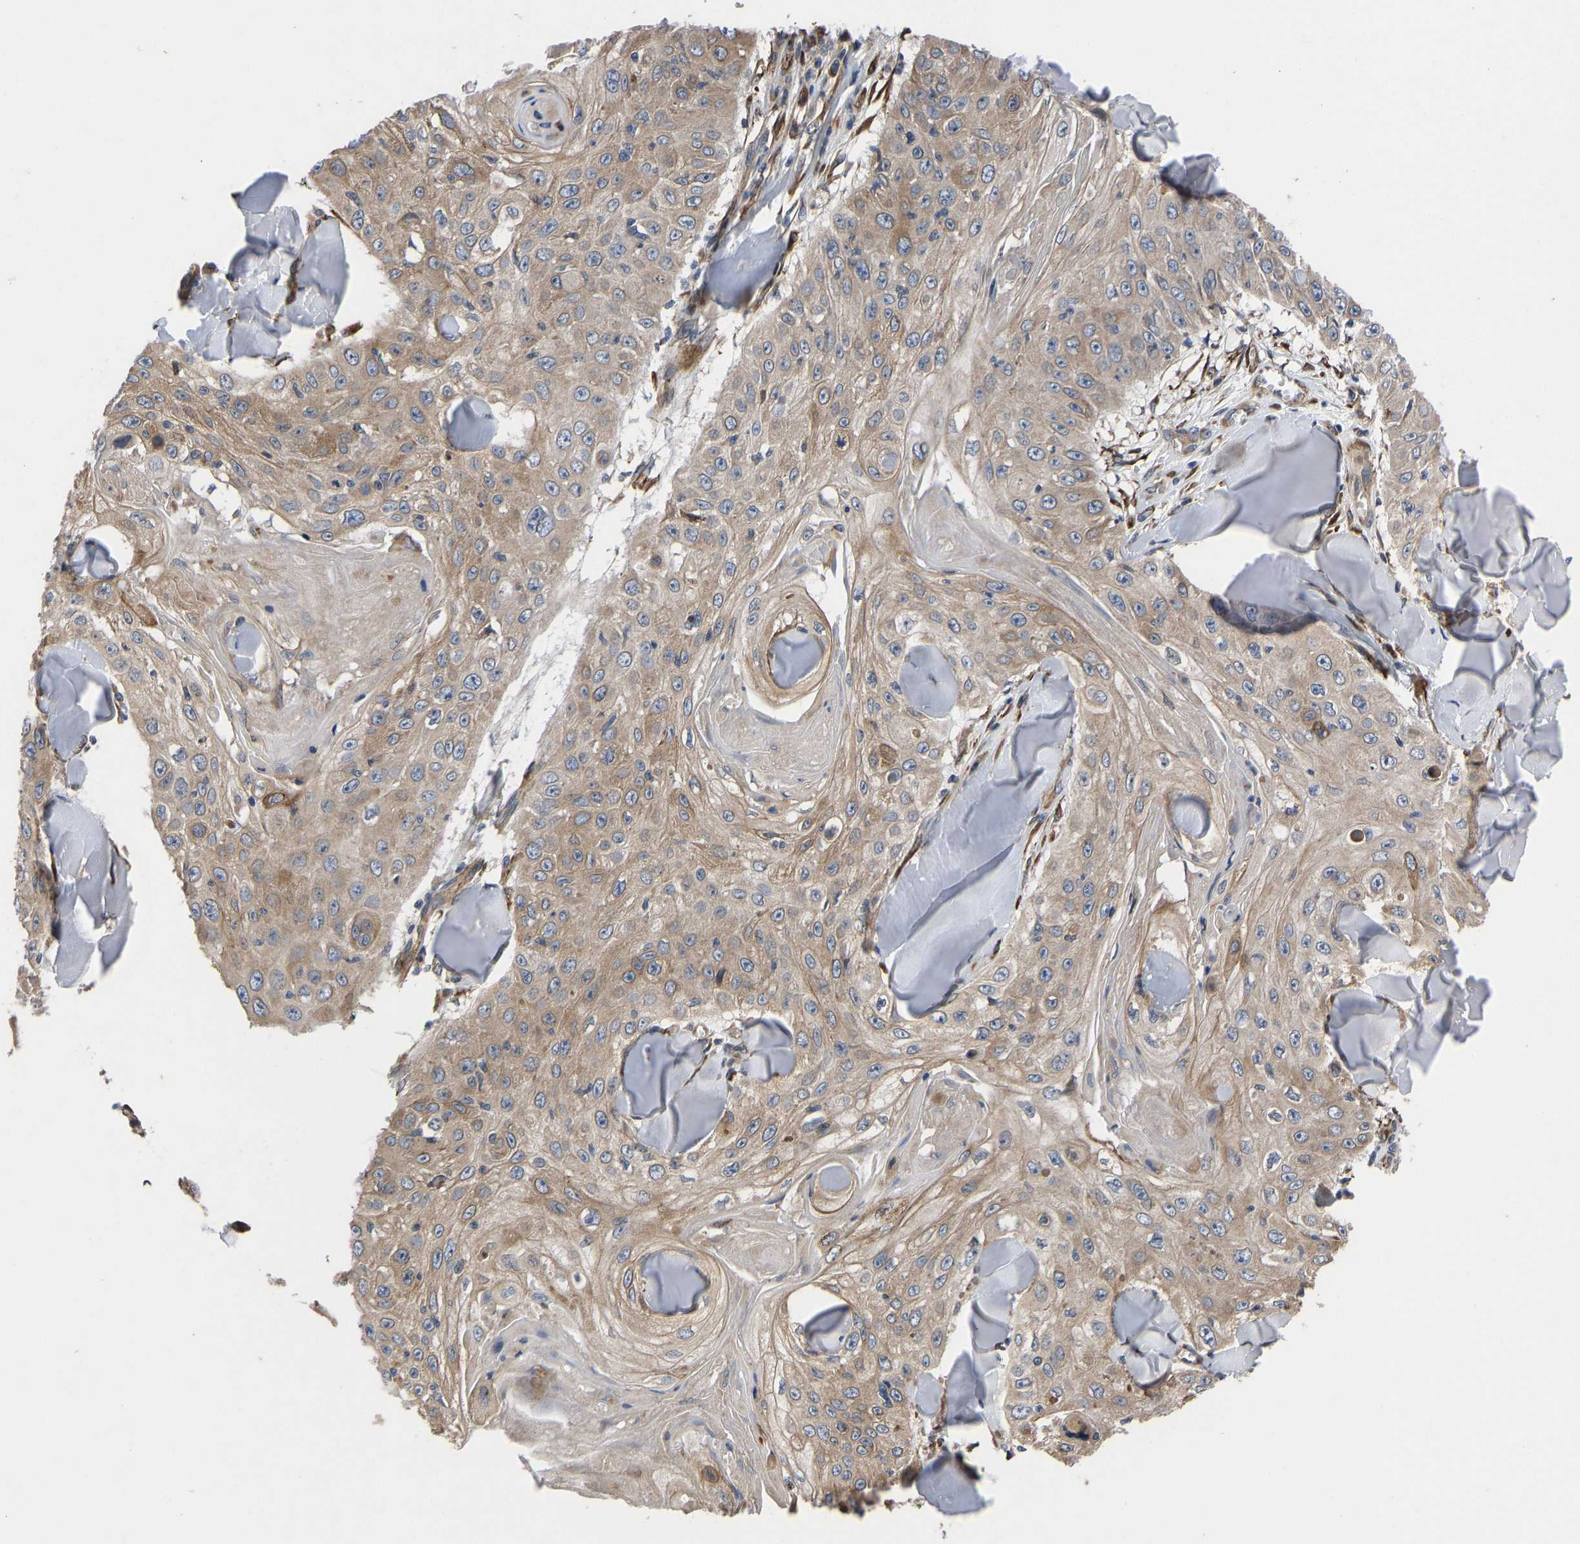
{"staining": {"intensity": "weak", "quantity": ">75%", "location": "cytoplasmic/membranous"}, "tissue": "skin cancer", "cell_type": "Tumor cells", "image_type": "cancer", "snomed": [{"axis": "morphology", "description": "Squamous cell carcinoma, NOS"}, {"axis": "topography", "description": "Skin"}], "caption": "Skin cancer stained with immunohistochemistry displays weak cytoplasmic/membranous expression in approximately >75% of tumor cells.", "gene": "FRRS1", "patient": {"sex": "male", "age": 86}}